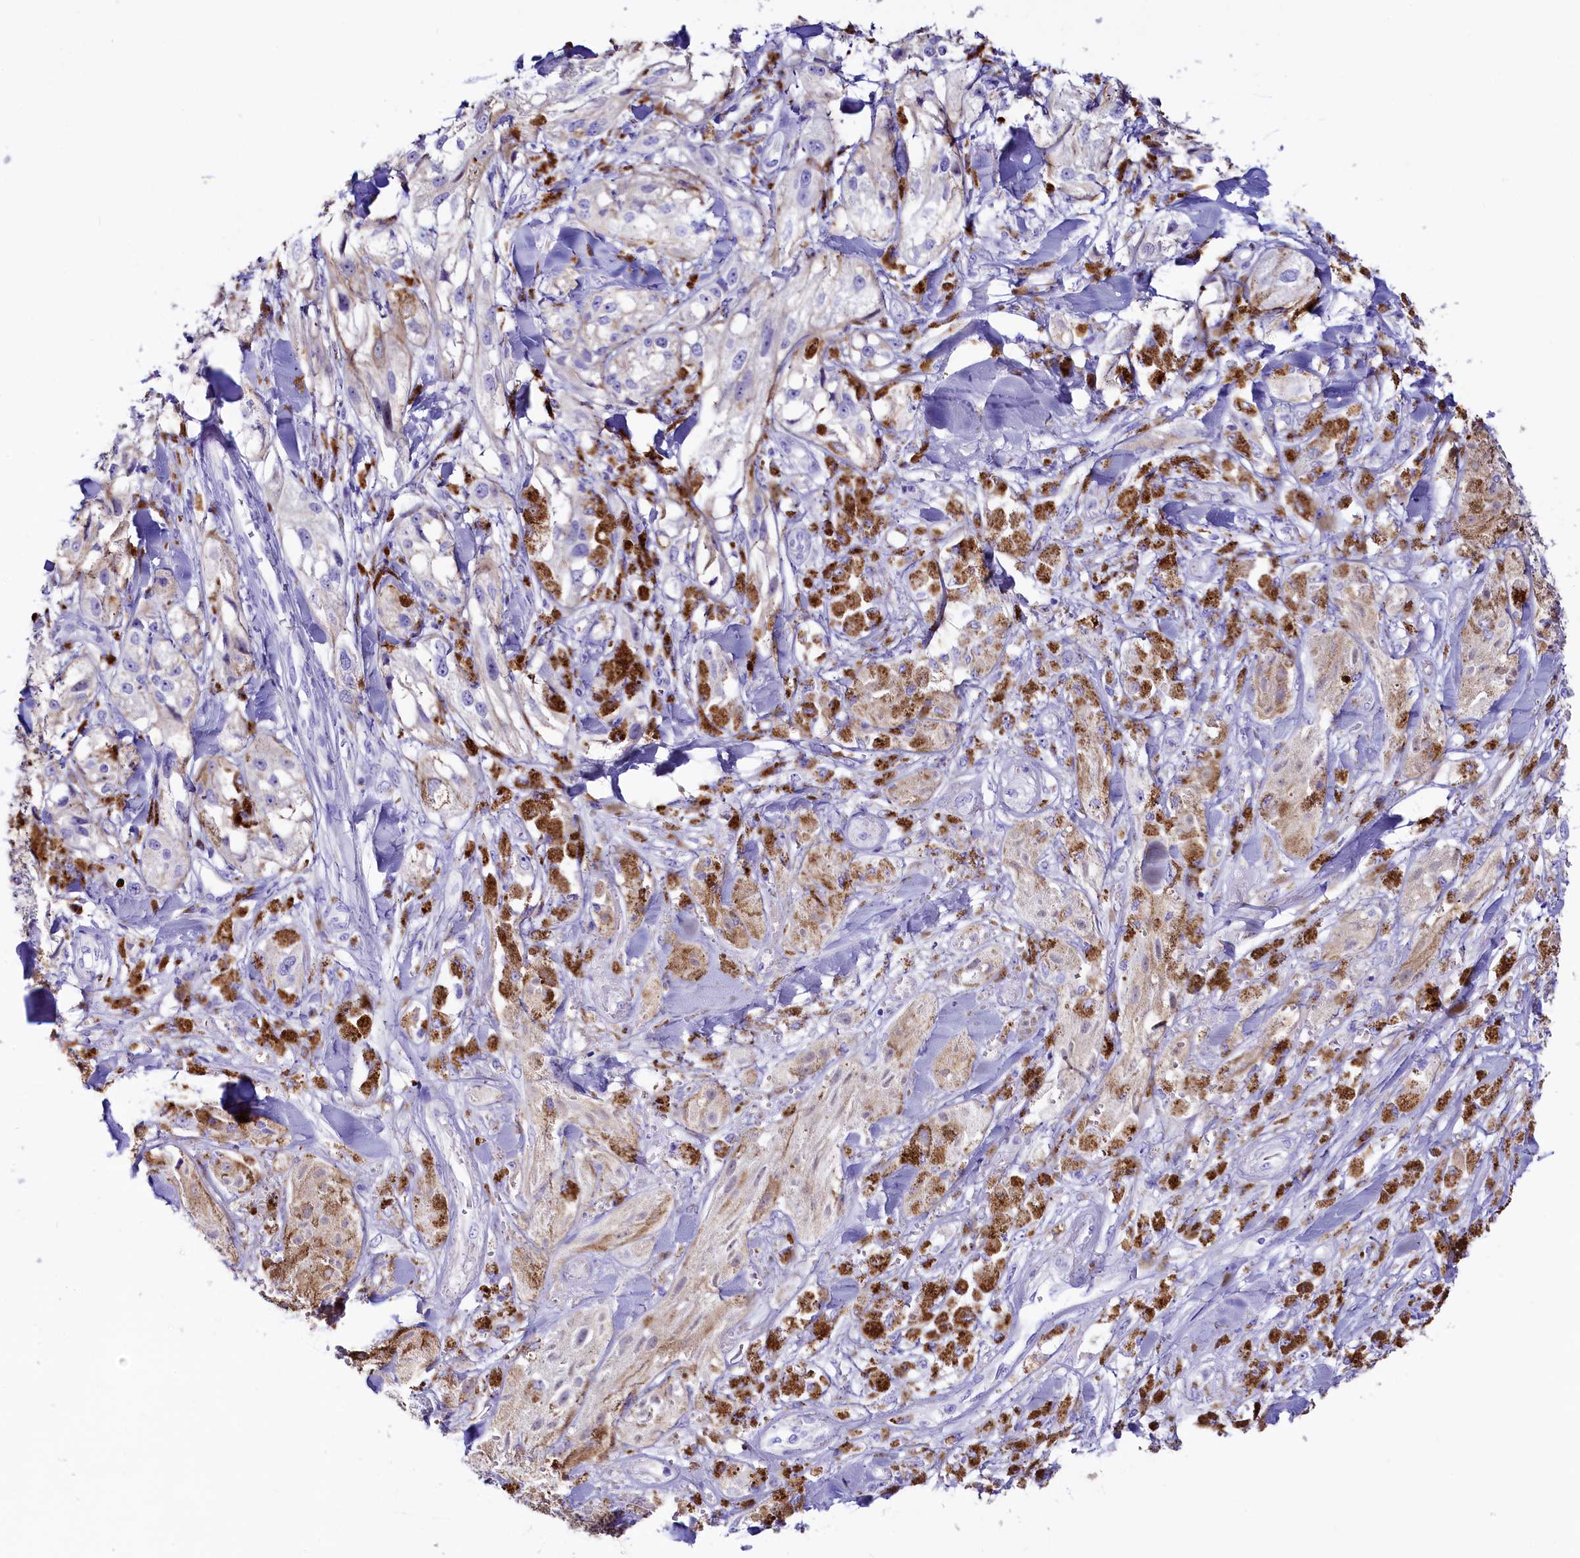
{"staining": {"intensity": "negative", "quantity": "none", "location": "none"}, "tissue": "melanoma", "cell_type": "Tumor cells", "image_type": "cancer", "snomed": [{"axis": "morphology", "description": "Malignant melanoma, NOS"}, {"axis": "topography", "description": "Skin"}], "caption": "Tumor cells are negative for brown protein staining in malignant melanoma.", "gene": "RBP3", "patient": {"sex": "male", "age": 88}}